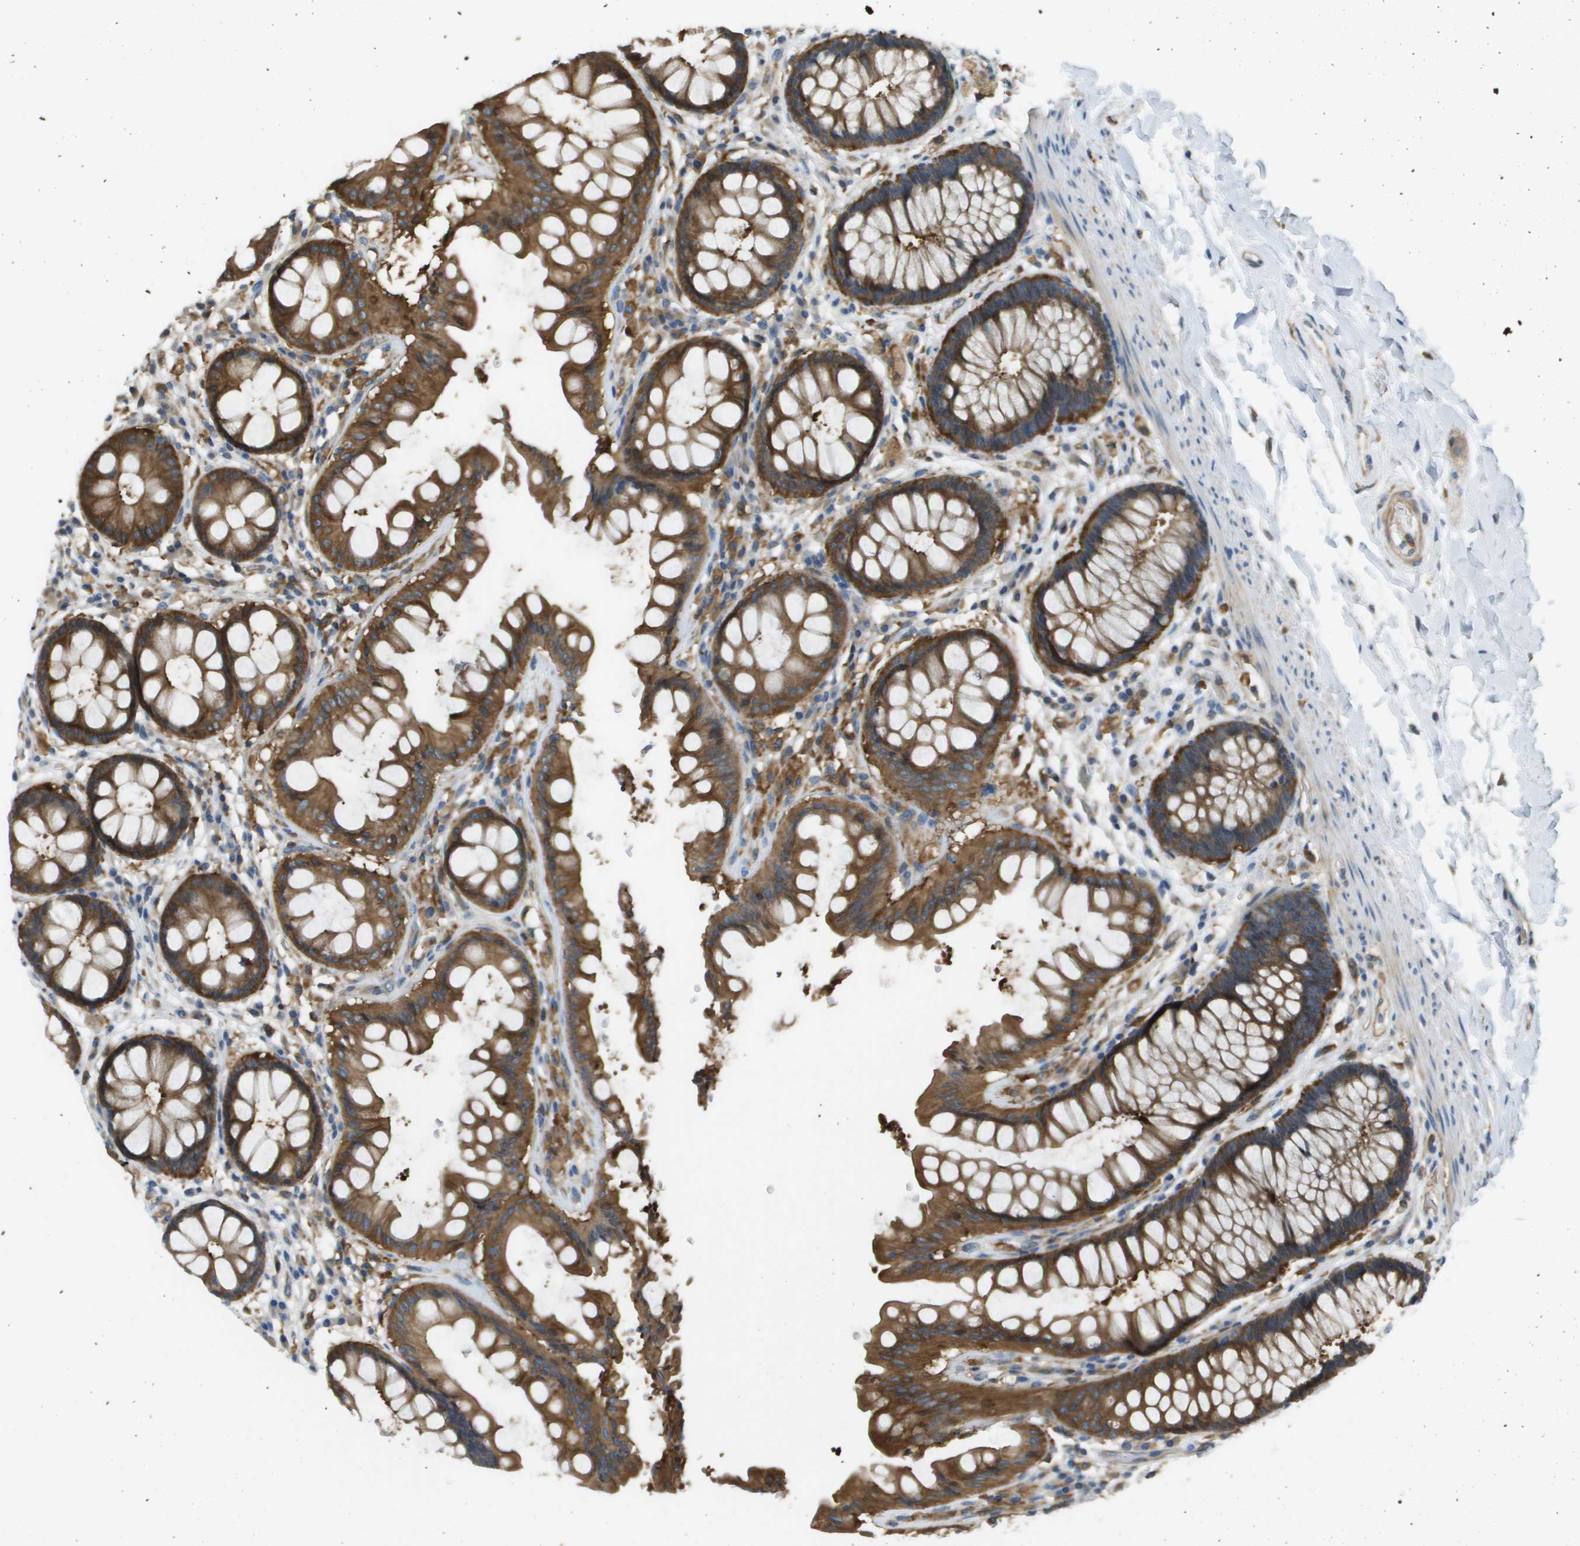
{"staining": {"intensity": "strong", "quantity": ">75%", "location": "cytoplasmic/membranous"}, "tissue": "rectum", "cell_type": "Glandular cells", "image_type": "normal", "snomed": [{"axis": "morphology", "description": "Normal tissue, NOS"}, {"axis": "topography", "description": "Rectum"}], "caption": "Unremarkable rectum reveals strong cytoplasmic/membranous expression in about >75% of glandular cells.", "gene": "CORO1B", "patient": {"sex": "female", "age": 46}}